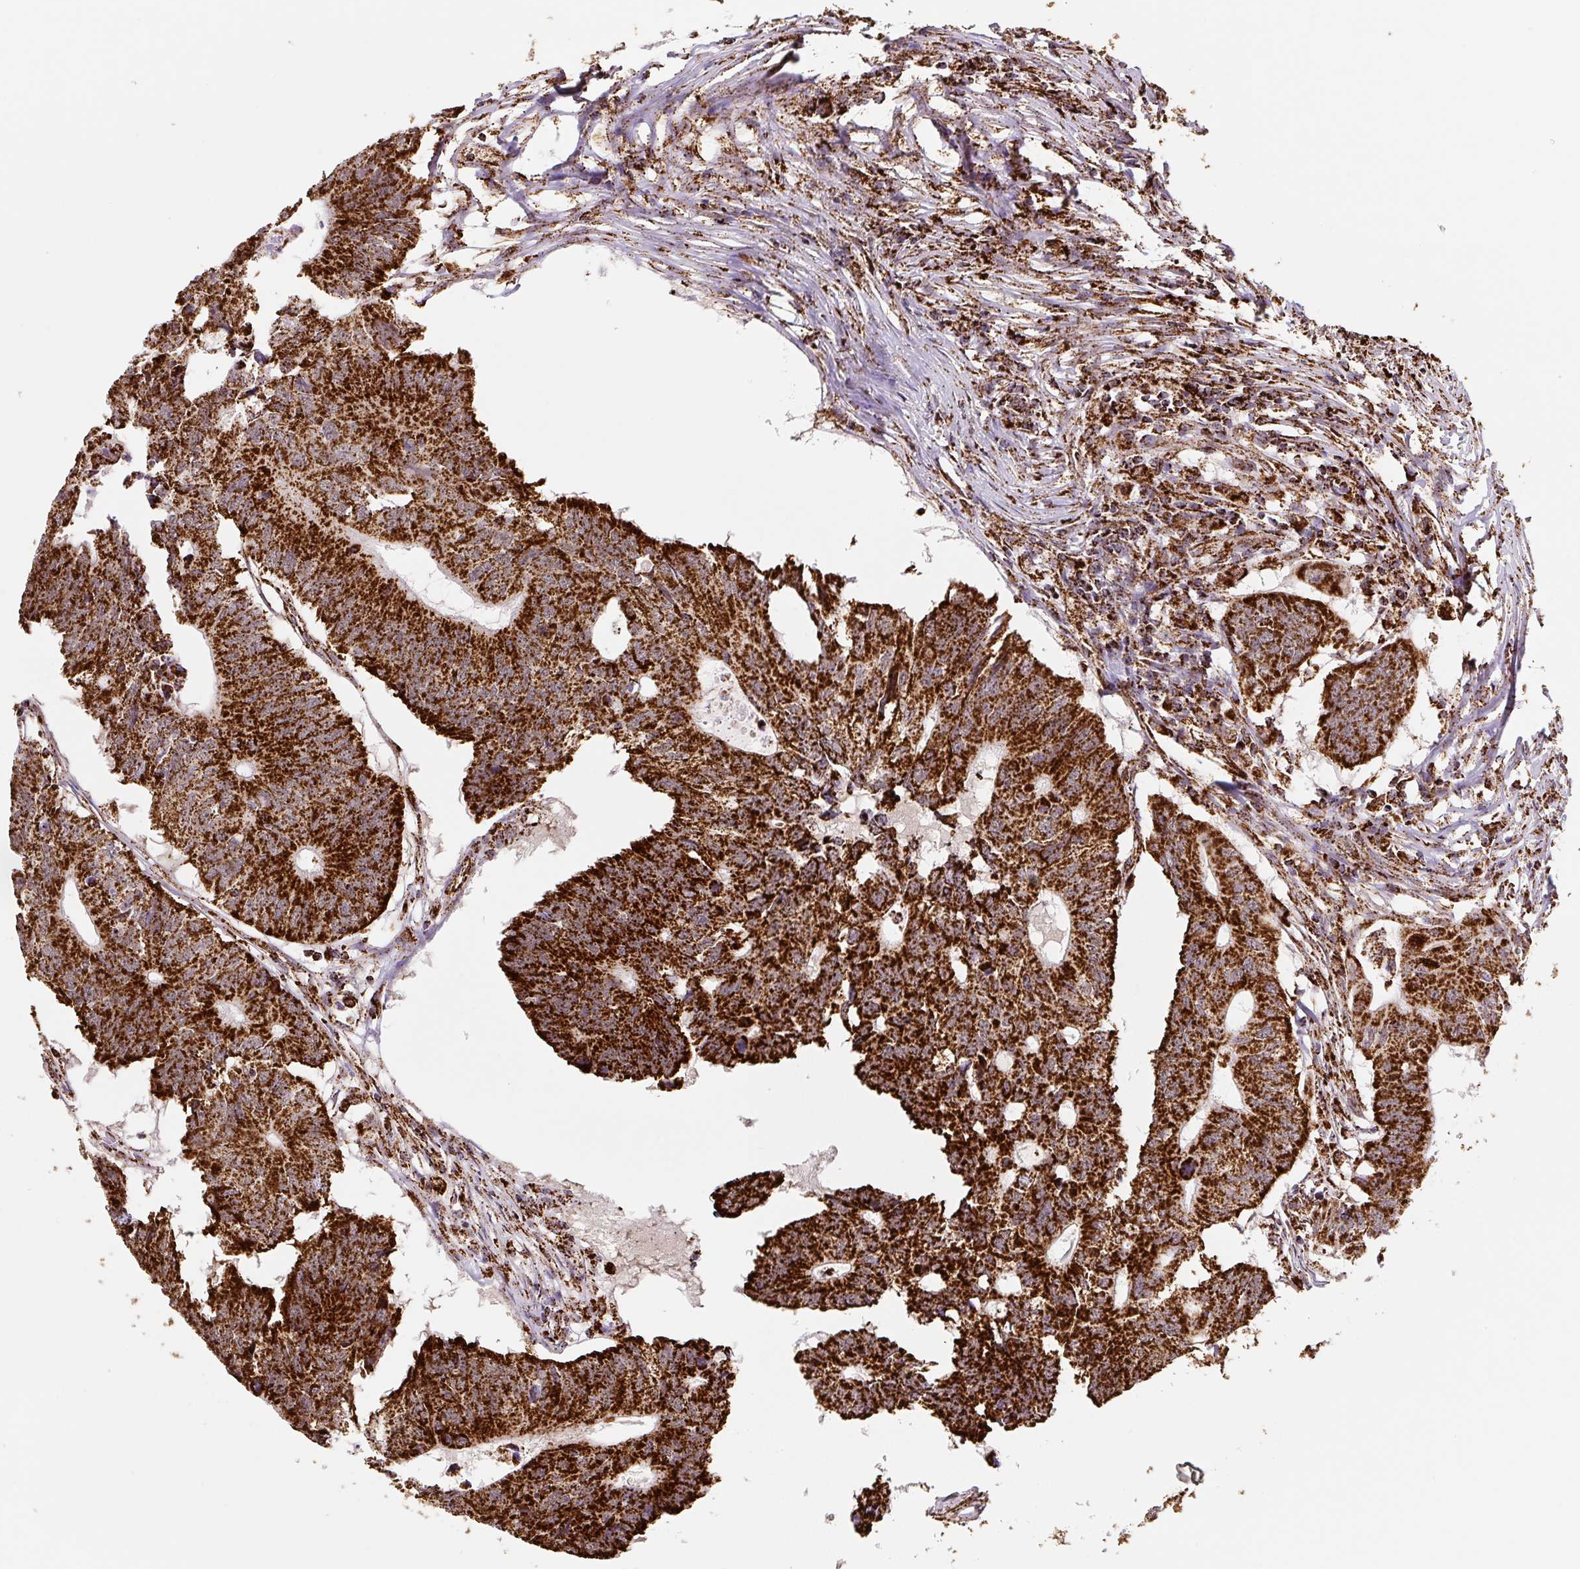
{"staining": {"intensity": "strong", "quantity": ">75%", "location": "cytoplasmic/membranous"}, "tissue": "colorectal cancer", "cell_type": "Tumor cells", "image_type": "cancer", "snomed": [{"axis": "morphology", "description": "Adenocarcinoma, NOS"}, {"axis": "topography", "description": "Colon"}], "caption": "IHC of colorectal cancer (adenocarcinoma) exhibits high levels of strong cytoplasmic/membranous positivity in about >75% of tumor cells. Nuclei are stained in blue.", "gene": "ATP5F1A", "patient": {"sex": "male", "age": 71}}